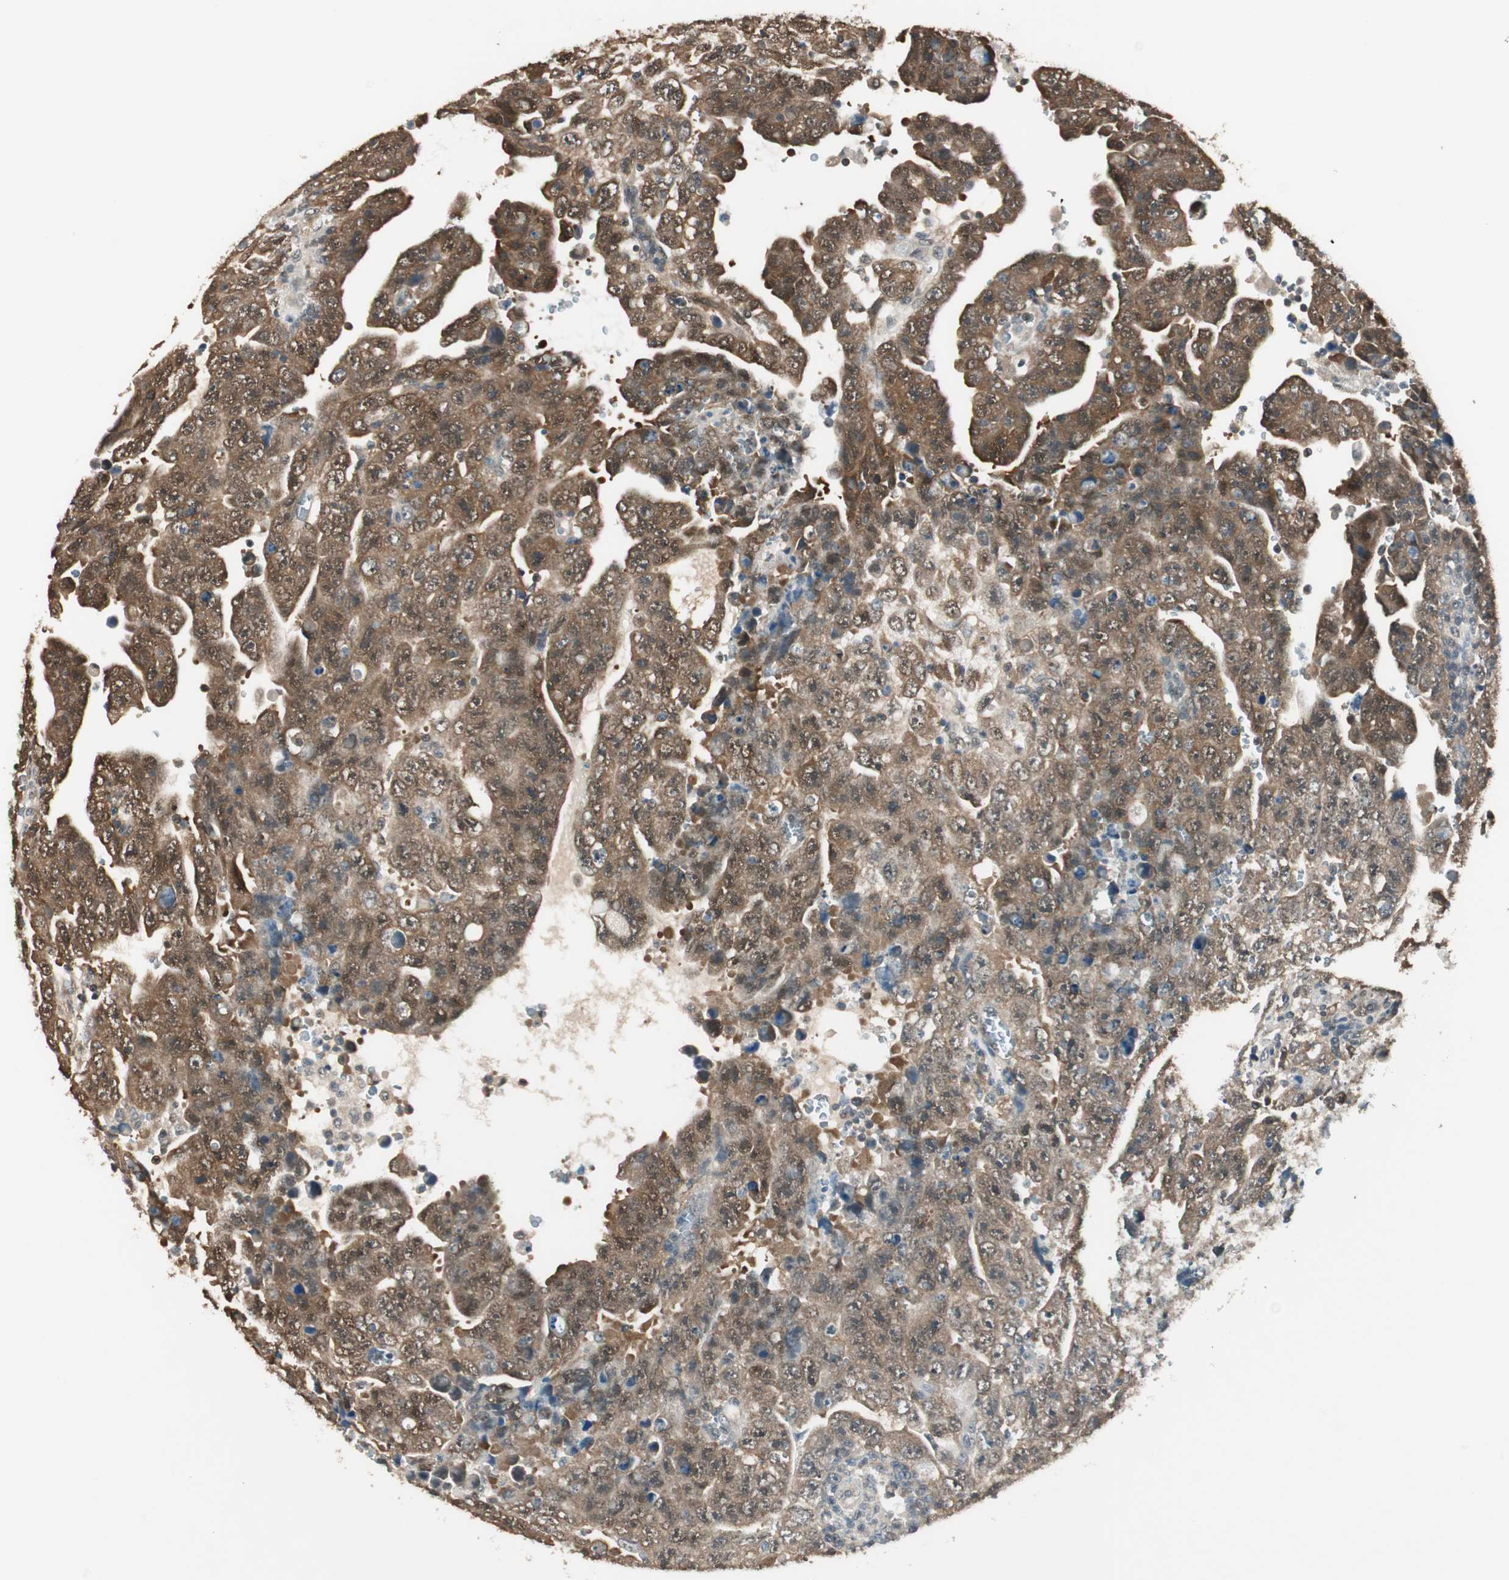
{"staining": {"intensity": "moderate", "quantity": ">75%", "location": "cytoplasmic/membranous"}, "tissue": "testis cancer", "cell_type": "Tumor cells", "image_type": "cancer", "snomed": [{"axis": "morphology", "description": "Carcinoma, Embryonal, NOS"}, {"axis": "topography", "description": "Testis"}], "caption": "Testis embryonal carcinoma was stained to show a protein in brown. There is medium levels of moderate cytoplasmic/membranous staining in approximately >75% of tumor cells.", "gene": "USP5", "patient": {"sex": "male", "age": 28}}